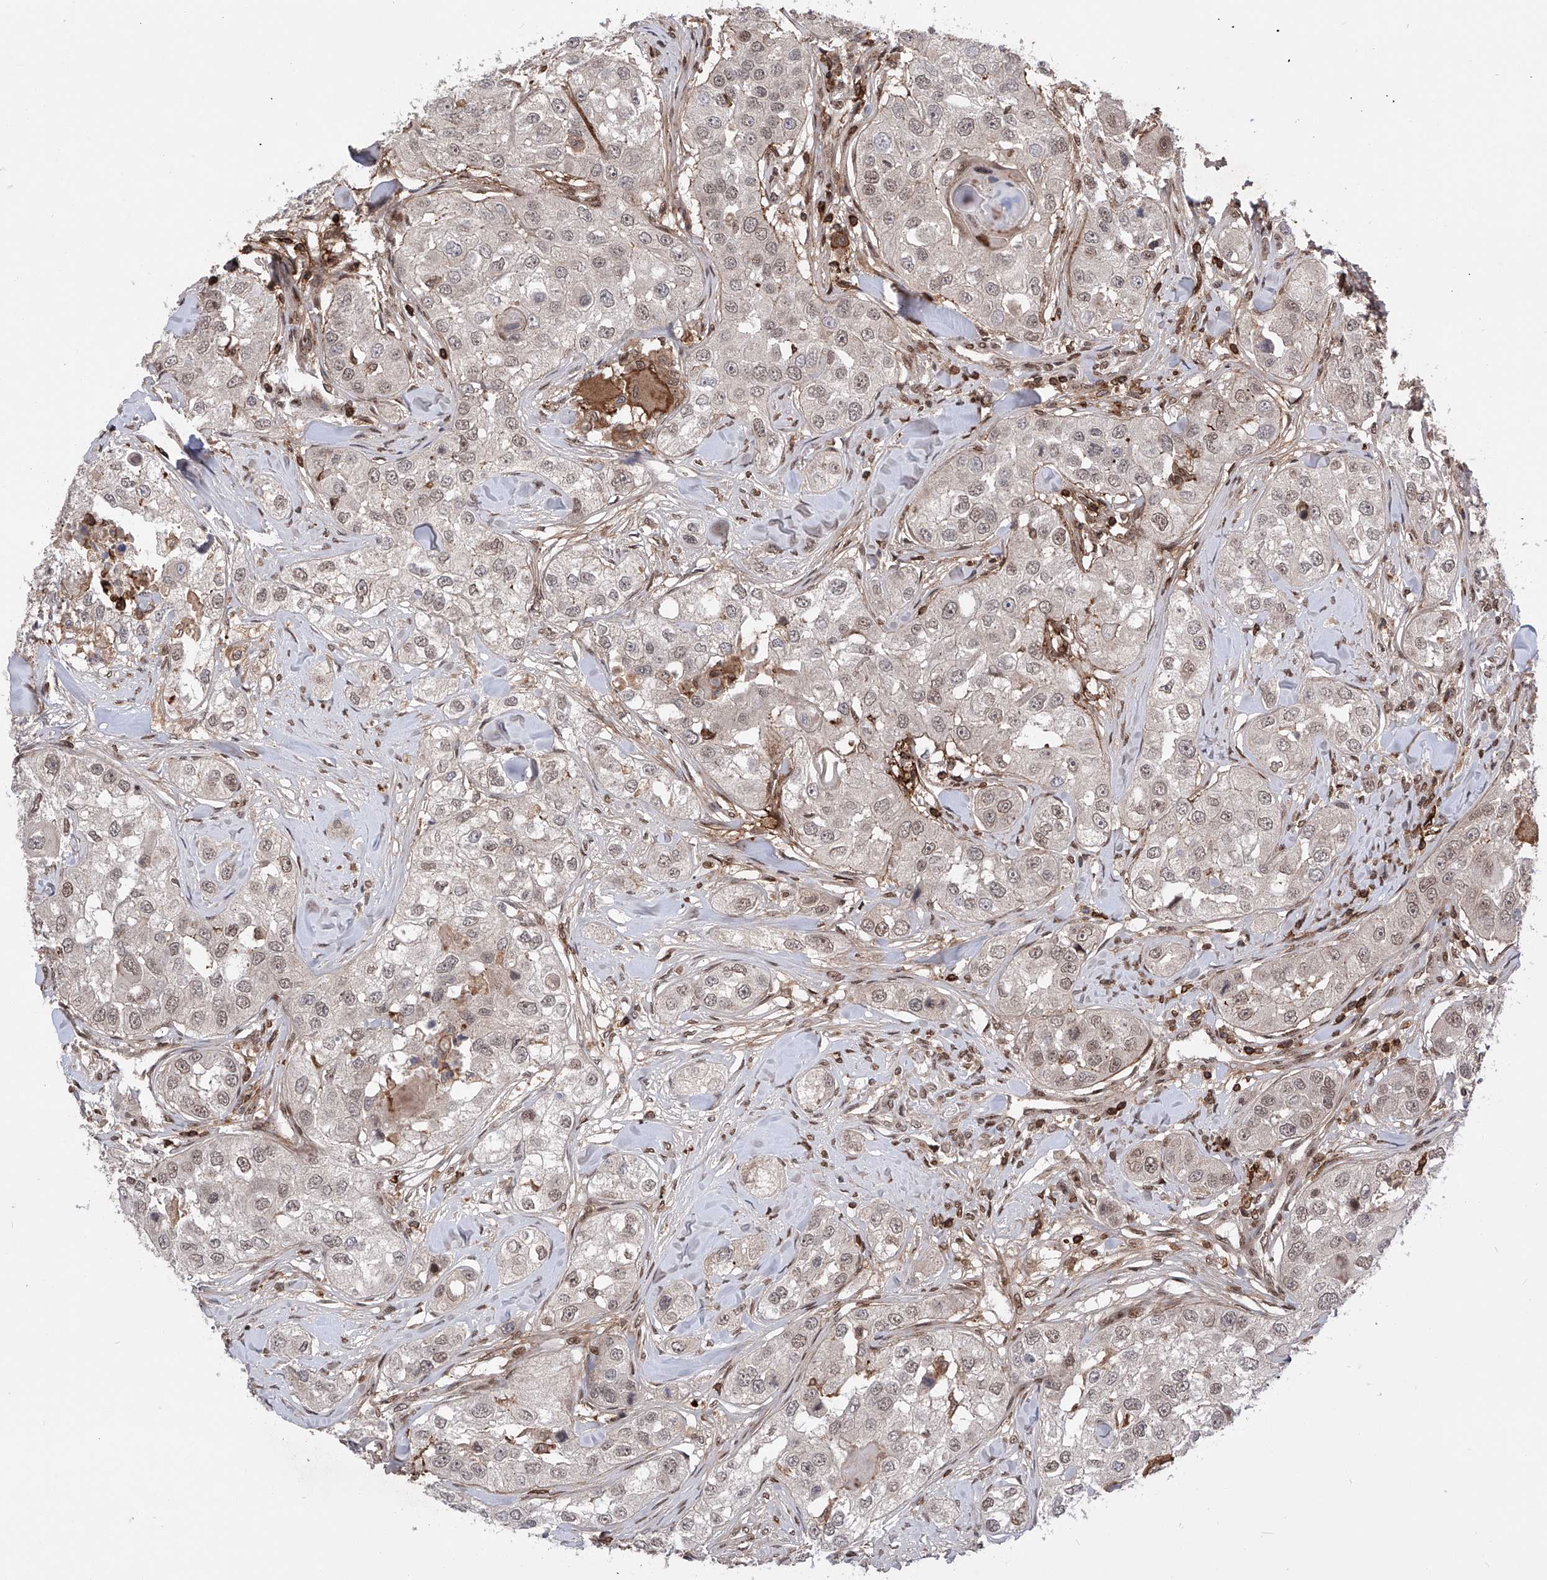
{"staining": {"intensity": "weak", "quantity": "25%-75%", "location": "nuclear"}, "tissue": "head and neck cancer", "cell_type": "Tumor cells", "image_type": "cancer", "snomed": [{"axis": "morphology", "description": "Normal tissue, NOS"}, {"axis": "morphology", "description": "Squamous cell carcinoma, NOS"}, {"axis": "topography", "description": "Skeletal muscle"}, {"axis": "topography", "description": "Head-Neck"}], "caption": "High-power microscopy captured an immunohistochemistry (IHC) histopathology image of head and neck cancer (squamous cell carcinoma), revealing weak nuclear positivity in approximately 25%-75% of tumor cells.", "gene": "ZNF280D", "patient": {"sex": "male", "age": 51}}